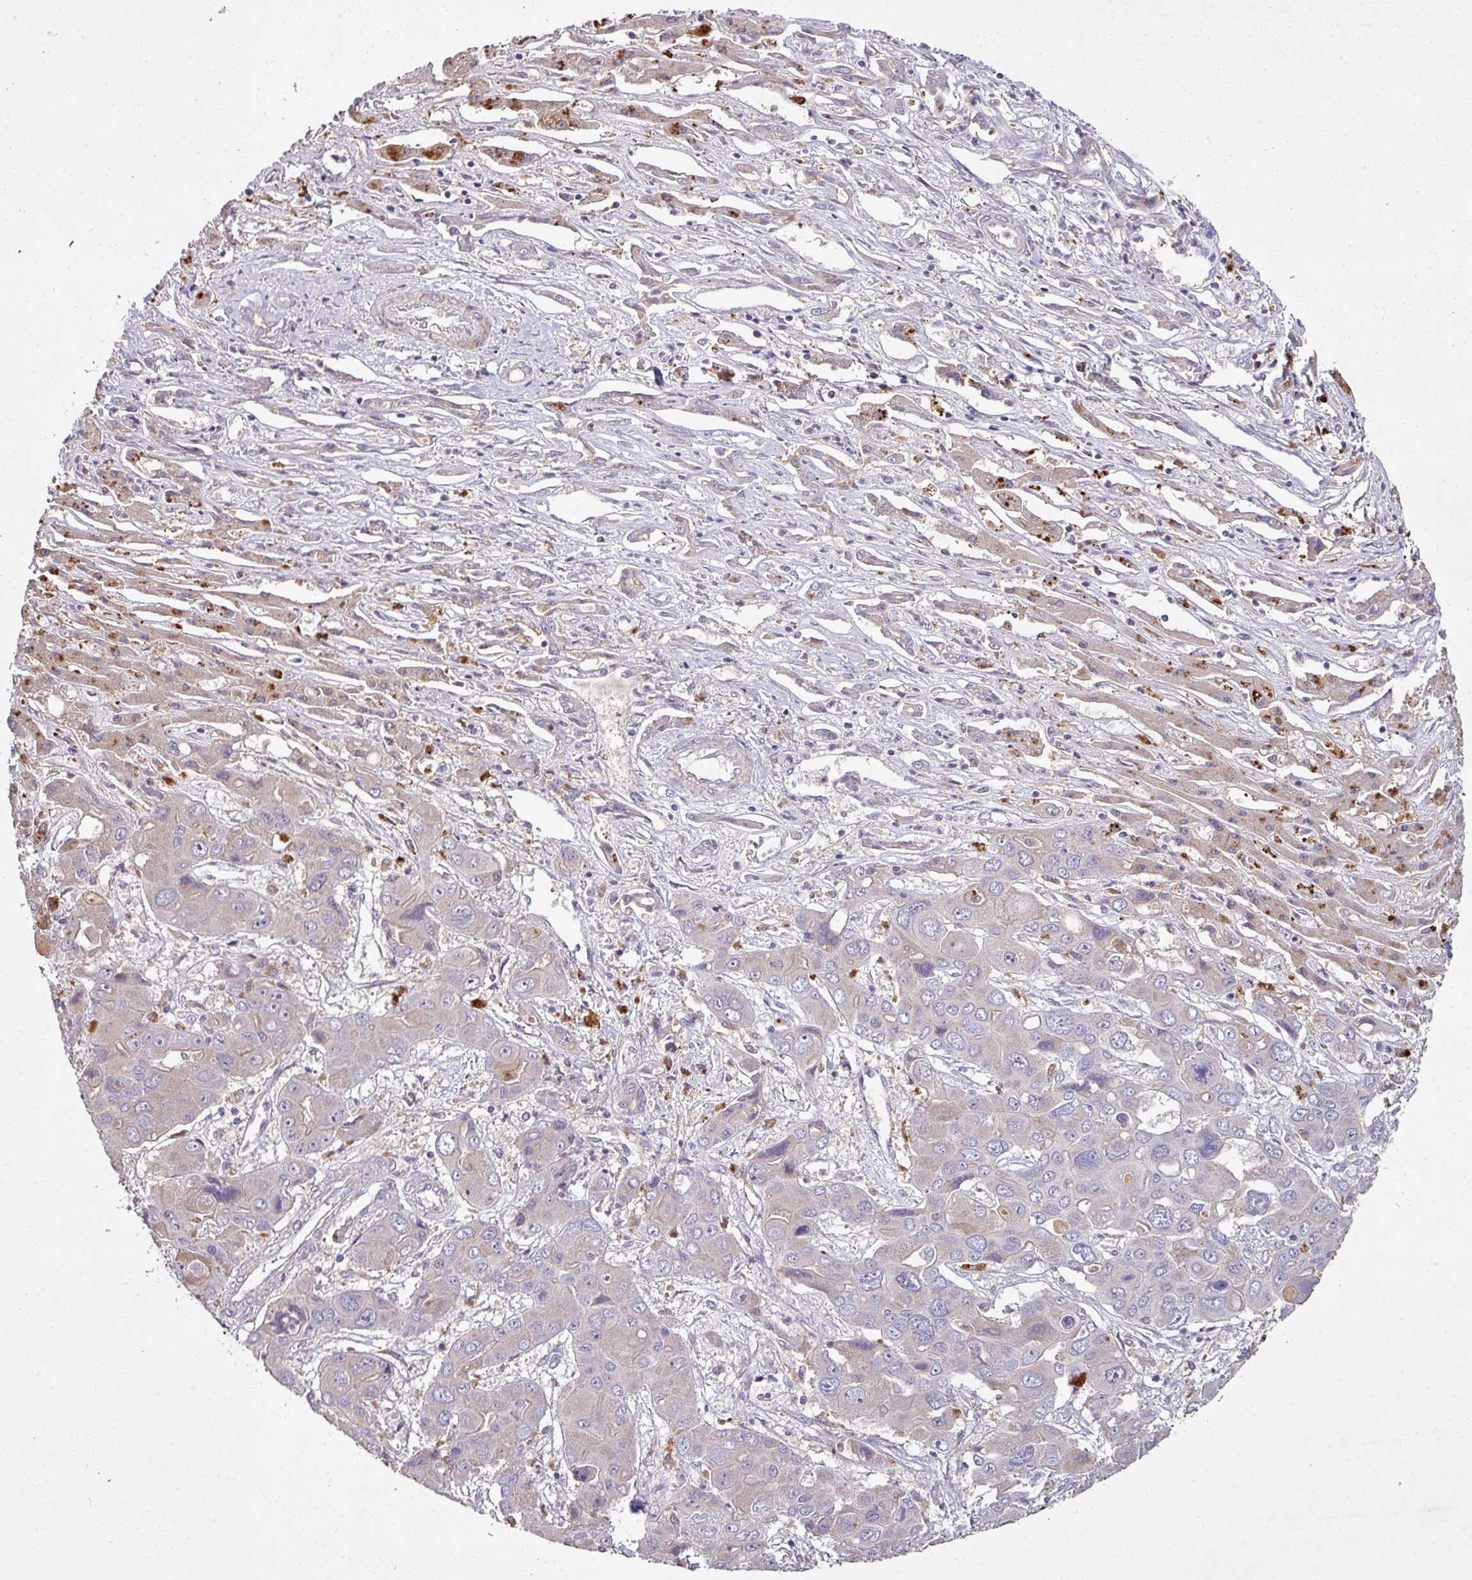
{"staining": {"intensity": "negative", "quantity": "none", "location": "none"}, "tissue": "liver cancer", "cell_type": "Tumor cells", "image_type": "cancer", "snomed": [{"axis": "morphology", "description": "Cholangiocarcinoma"}, {"axis": "topography", "description": "Liver"}], "caption": "There is no significant expression in tumor cells of liver cholangiocarcinoma.", "gene": "AEBP2", "patient": {"sex": "male", "age": 67}}